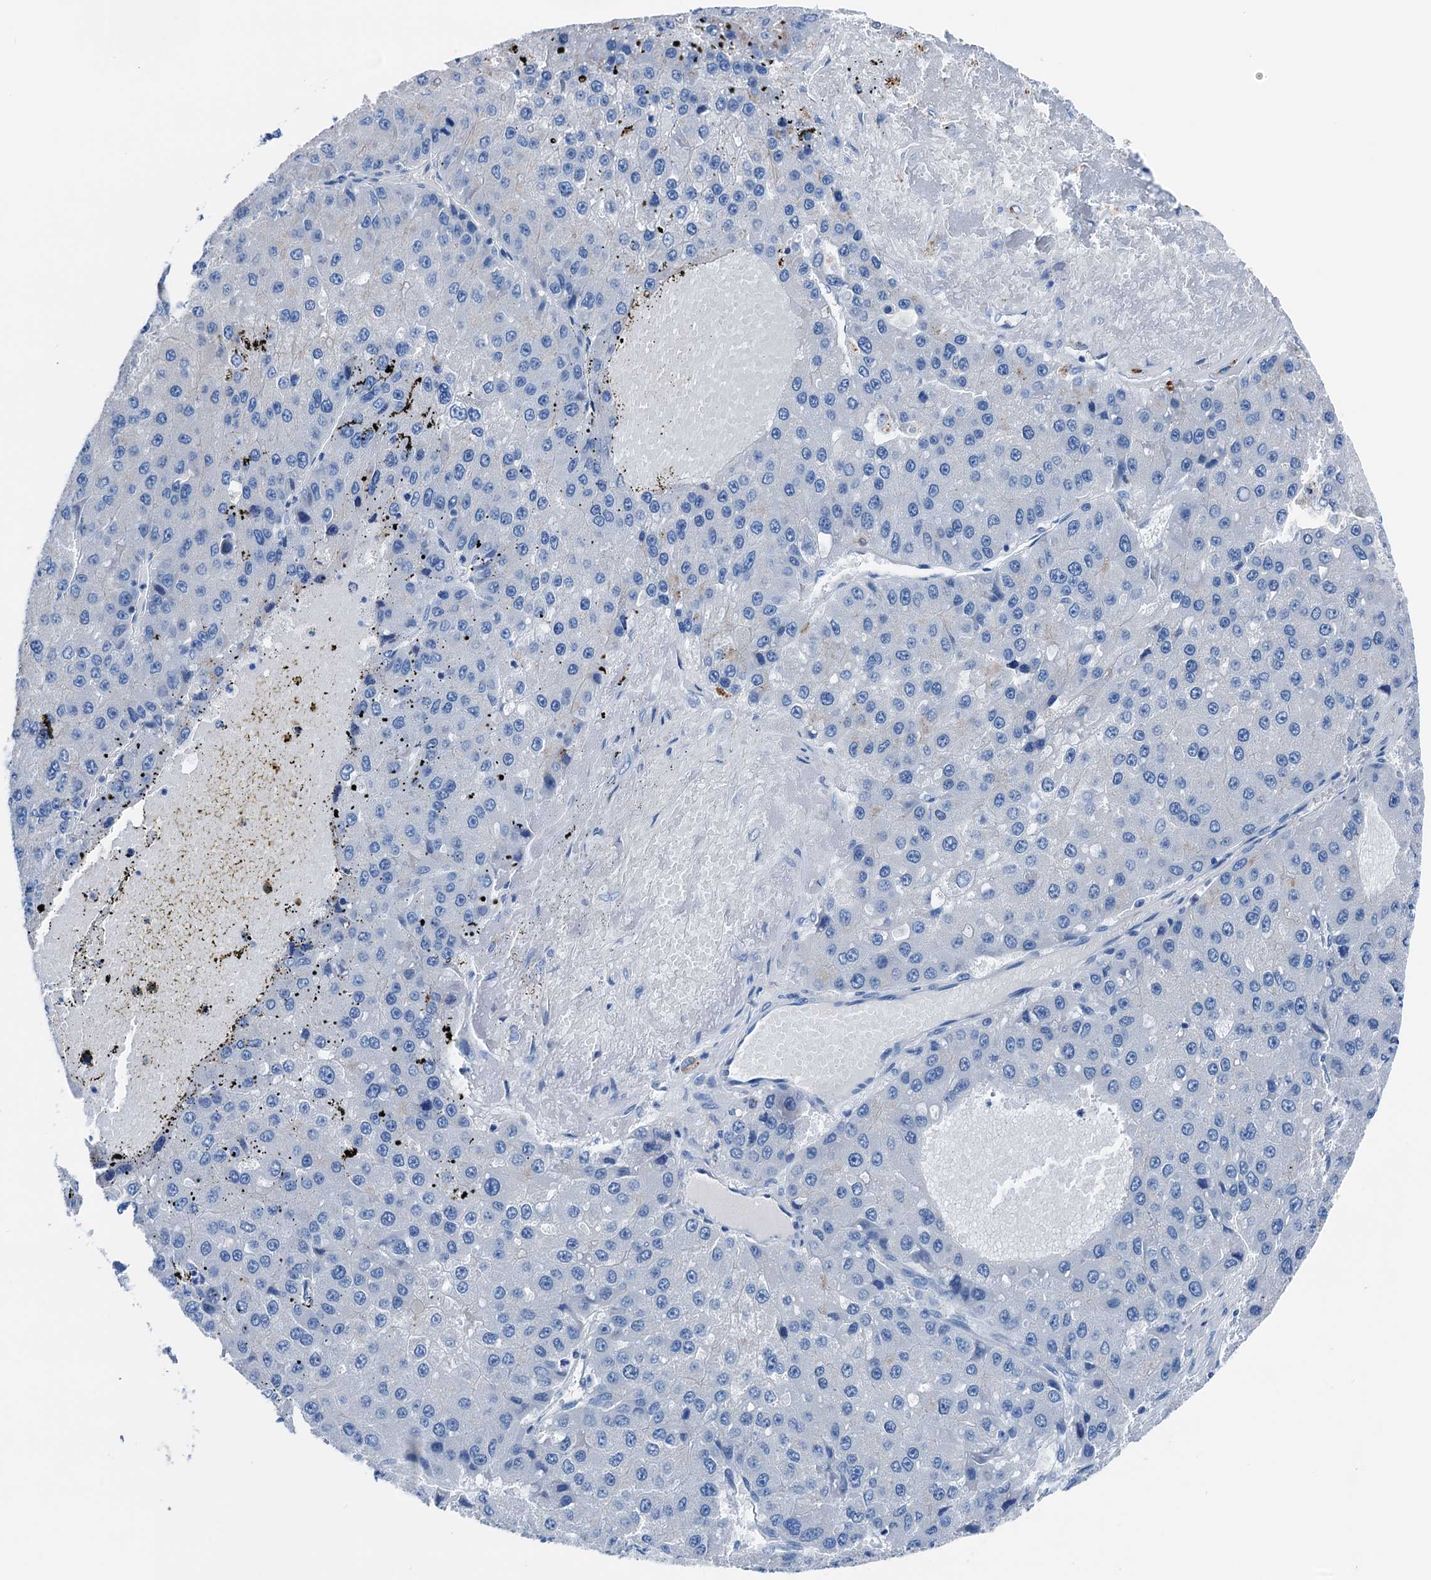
{"staining": {"intensity": "negative", "quantity": "none", "location": "none"}, "tissue": "liver cancer", "cell_type": "Tumor cells", "image_type": "cancer", "snomed": [{"axis": "morphology", "description": "Carcinoma, Hepatocellular, NOS"}, {"axis": "topography", "description": "Liver"}], "caption": "Human liver cancer stained for a protein using immunohistochemistry (IHC) exhibits no staining in tumor cells.", "gene": "C1QTNF4", "patient": {"sex": "female", "age": 73}}